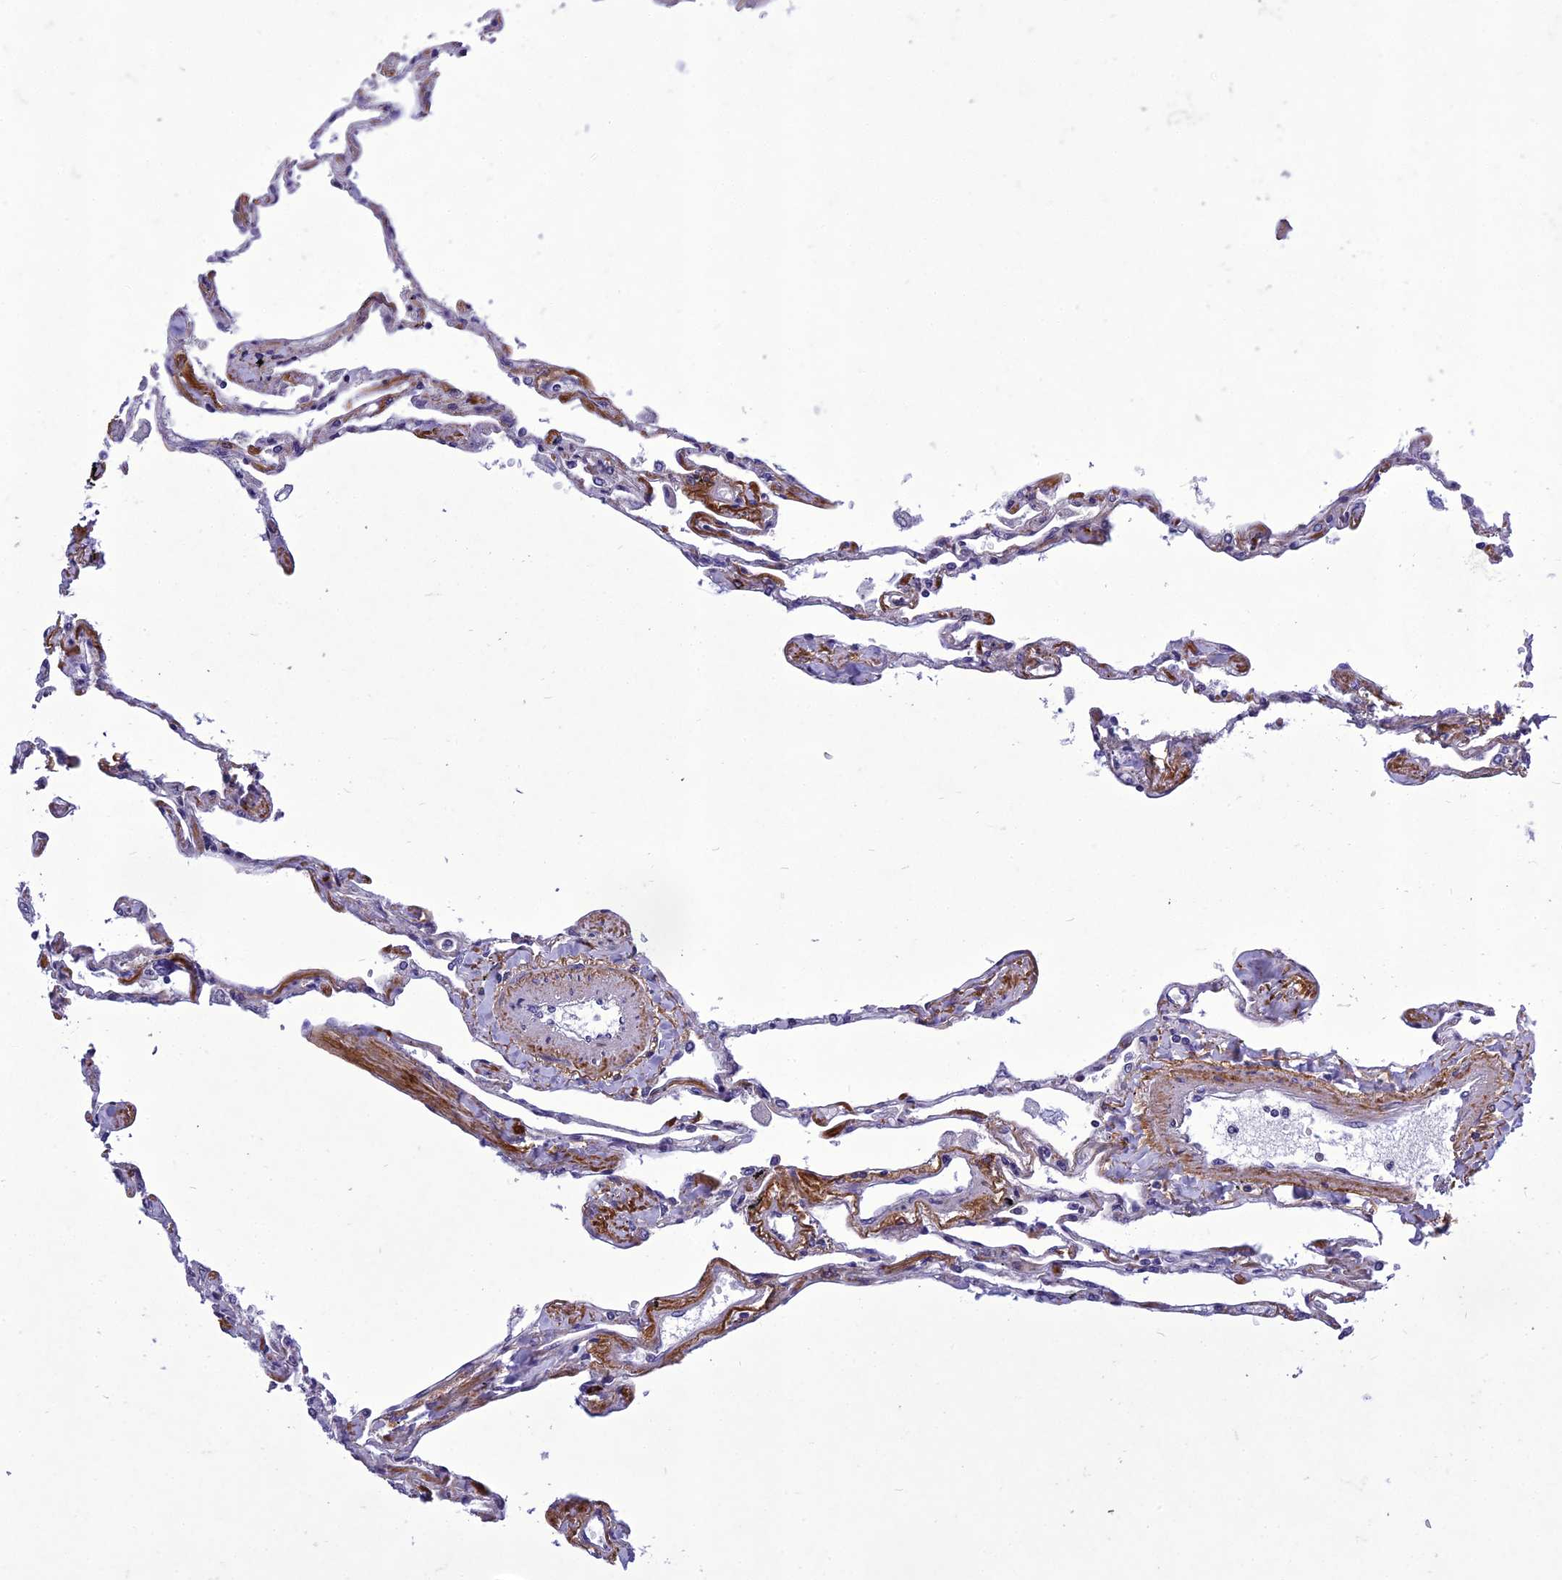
{"staining": {"intensity": "negative", "quantity": "none", "location": "none"}, "tissue": "lung", "cell_type": "Alveolar cells", "image_type": "normal", "snomed": [{"axis": "morphology", "description": "Normal tissue, NOS"}, {"axis": "topography", "description": "Lung"}], "caption": "This is a micrograph of IHC staining of unremarkable lung, which shows no positivity in alveolar cells. (DAB (3,3'-diaminobenzidine) immunohistochemistry (IHC) visualized using brightfield microscopy, high magnification).", "gene": "ADIPOR2", "patient": {"sex": "female", "age": 67}}